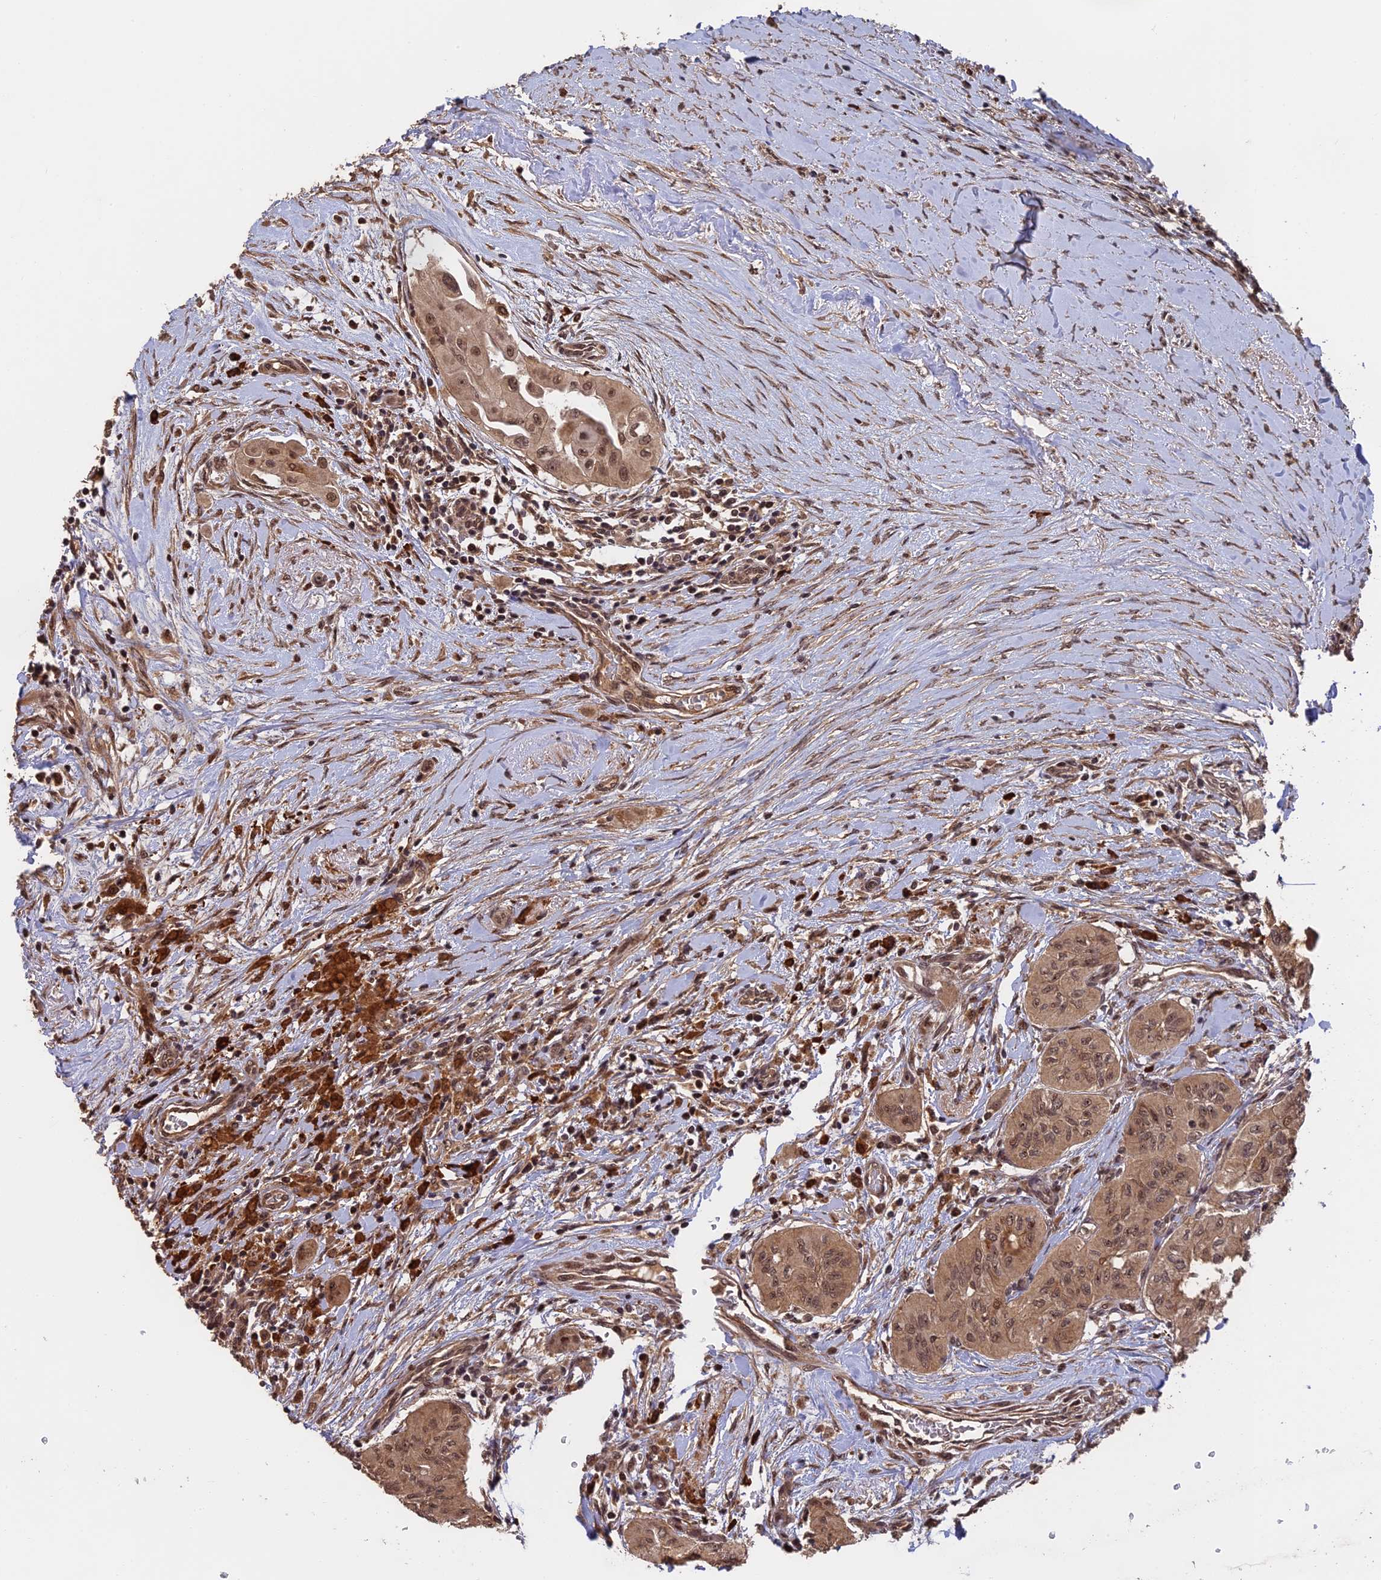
{"staining": {"intensity": "moderate", "quantity": ">75%", "location": "cytoplasmic/membranous,nuclear"}, "tissue": "thyroid cancer", "cell_type": "Tumor cells", "image_type": "cancer", "snomed": [{"axis": "morphology", "description": "Papillary adenocarcinoma, NOS"}, {"axis": "topography", "description": "Thyroid gland"}], "caption": "Tumor cells demonstrate medium levels of moderate cytoplasmic/membranous and nuclear expression in about >75% of cells in papillary adenocarcinoma (thyroid).", "gene": "OSBPL1A", "patient": {"sex": "female", "age": 59}}